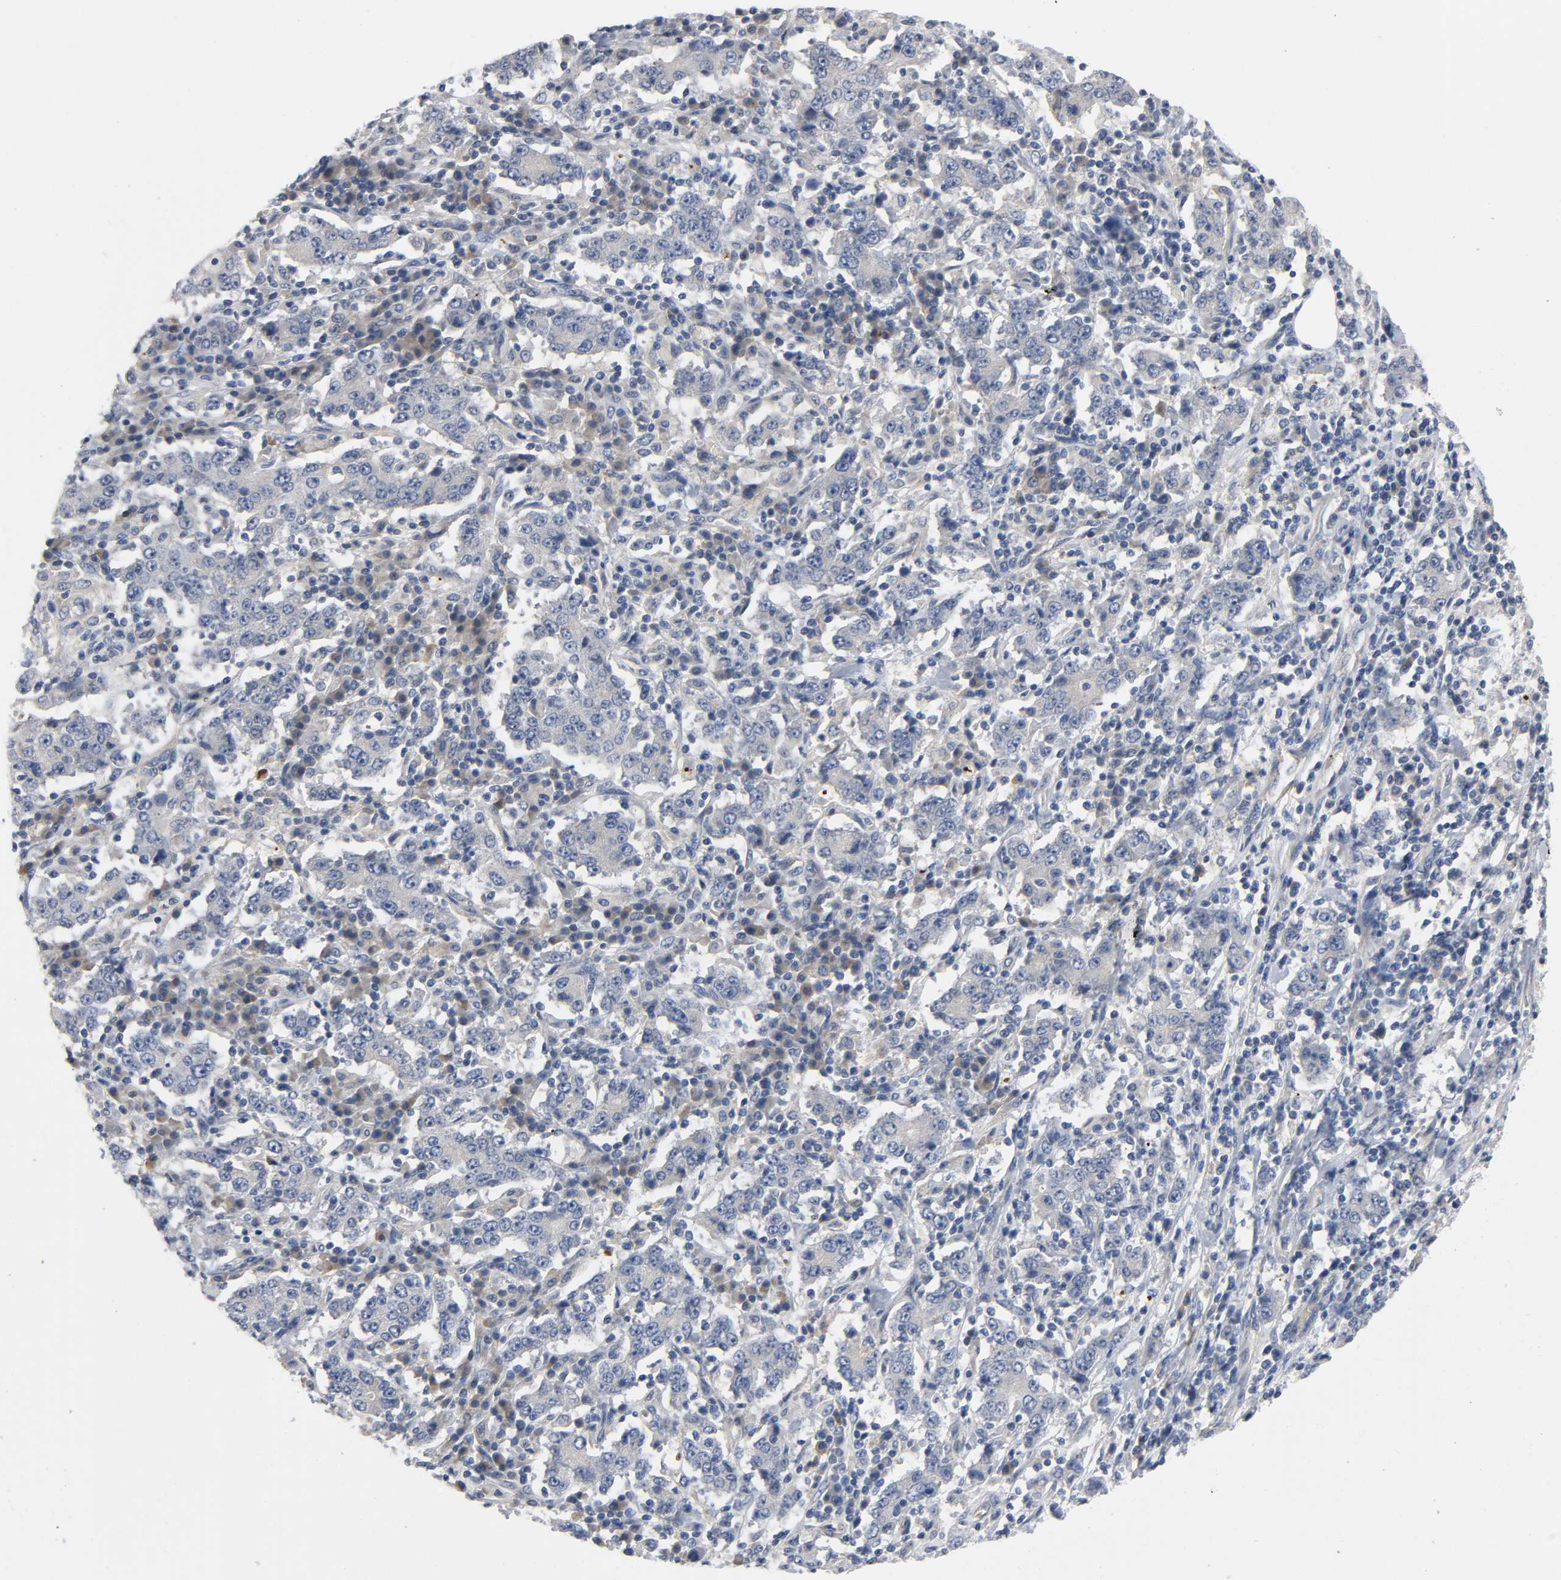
{"staining": {"intensity": "weak", "quantity": "25%-75%", "location": "cytoplasmic/membranous"}, "tissue": "stomach cancer", "cell_type": "Tumor cells", "image_type": "cancer", "snomed": [{"axis": "morphology", "description": "Normal tissue, NOS"}, {"axis": "morphology", "description": "Adenocarcinoma, NOS"}, {"axis": "topography", "description": "Stomach, upper"}, {"axis": "topography", "description": "Stomach"}], "caption": "This is a photomicrograph of IHC staining of stomach cancer, which shows weak expression in the cytoplasmic/membranous of tumor cells.", "gene": "HDAC6", "patient": {"sex": "male", "age": 59}}